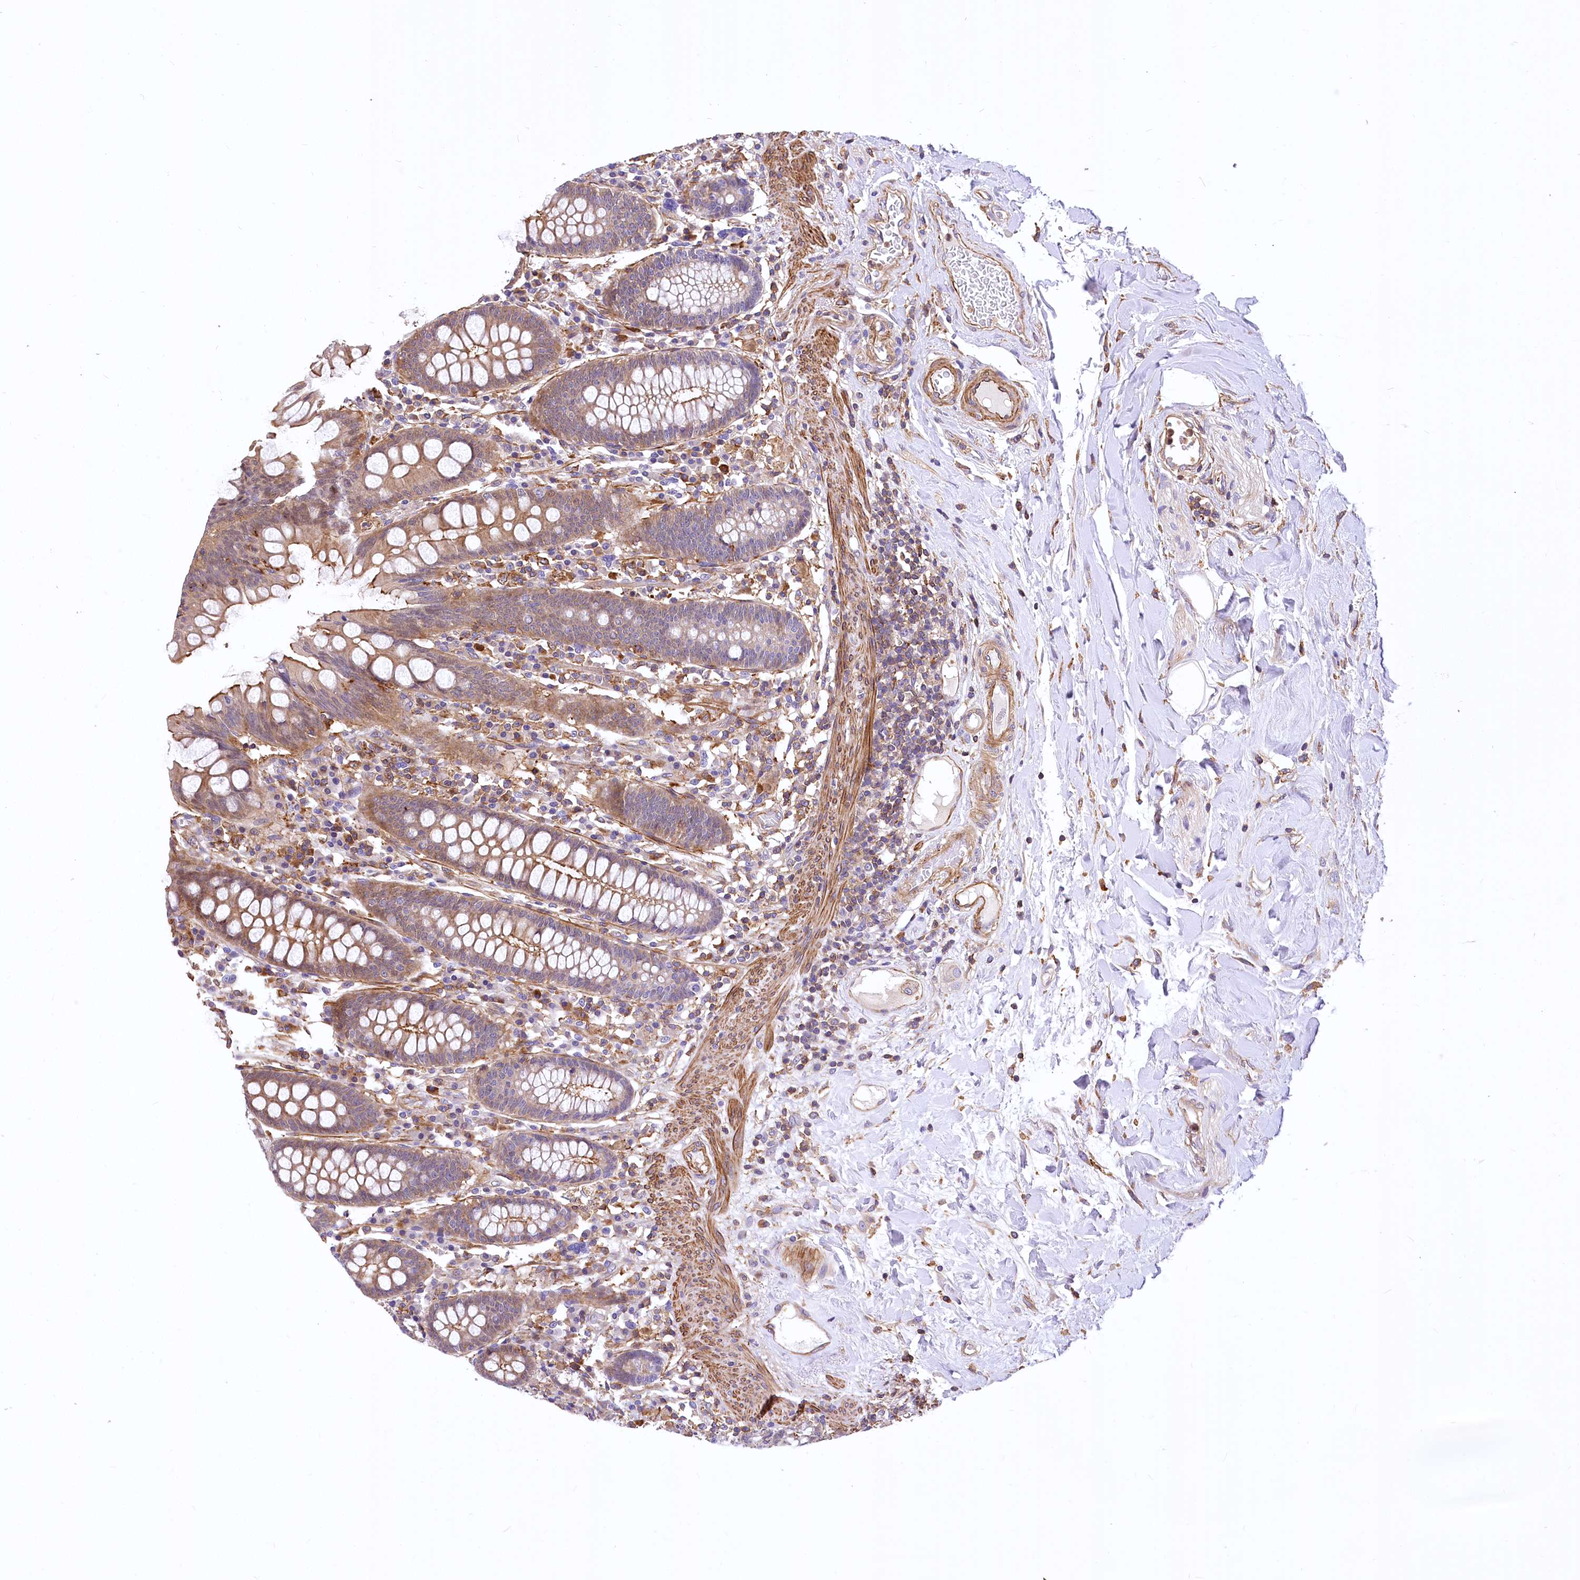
{"staining": {"intensity": "moderate", "quantity": ">75%", "location": "cytoplasmic/membranous"}, "tissue": "colon", "cell_type": "Endothelial cells", "image_type": "normal", "snomed": [{"axis": "morphology", "description": "Normal tissue, NOS"}, {"axis": "topography", "description": "Colon"}], "caption": "IHC histopathology image of benign colon stained for a protein (brown), which demonstrates medium levels of moderate cytoplasmic/membranous staining in about >75% of endothelial cells.", "gene": "DPP3", "patient": {"sex": "female", "age": 79}}